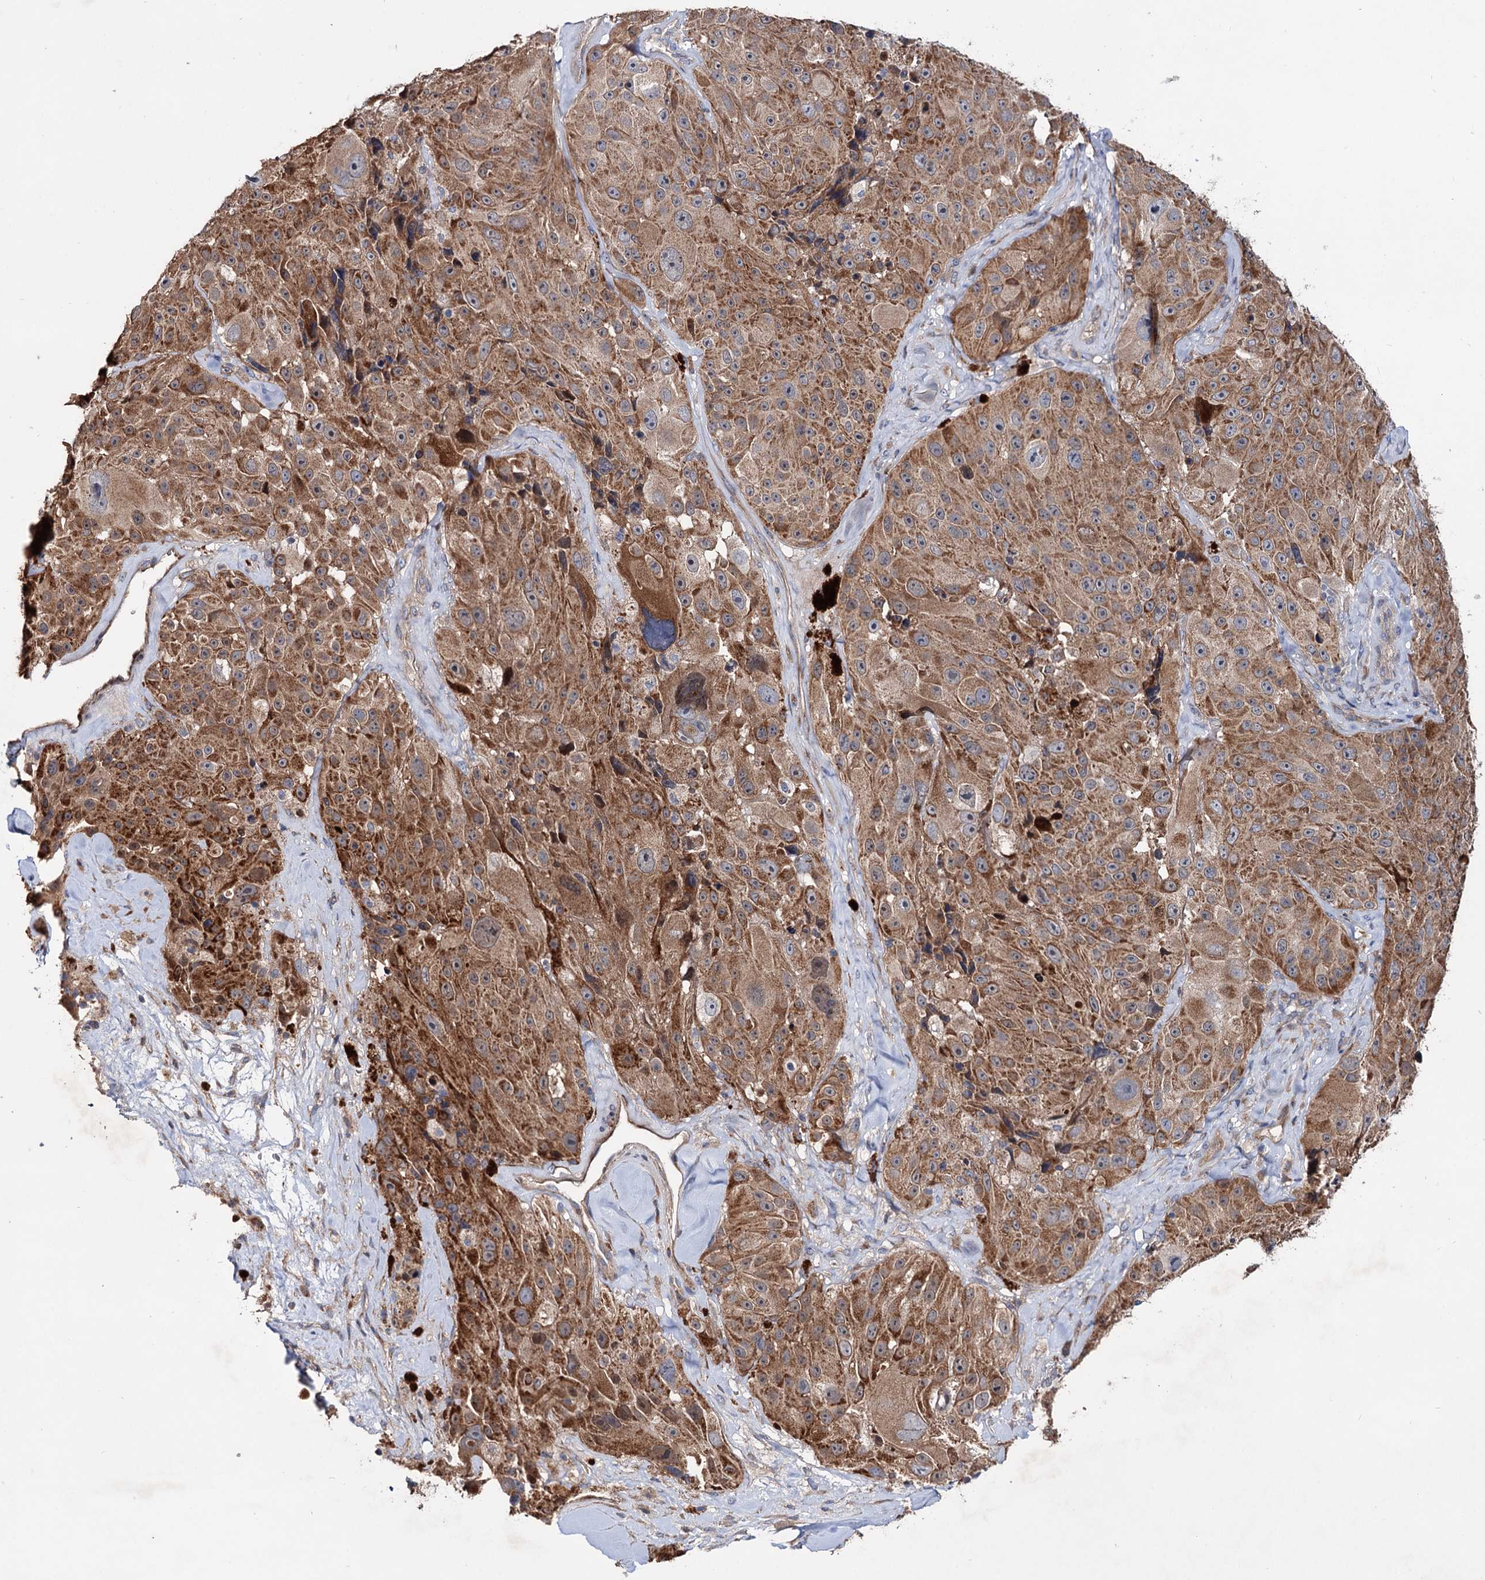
{"staining": {"intensity": "moderate", "quantity": ">75%", "location": "cytoplasmic/membranous"}, "tissue": "melanoma", "cell_type": "Tumor cells", "image_type": "cancer", "snomed": [{"axis": "morphology", "description": "Malignant melanoma, Metastatic site"}, {"axis": "topography", "description": "Lymph node"}], "caption": "IHC photomicrograph of neoplastic tissue: malignant melanoma (metastatic site) stained using immunohistochemistry (IHC) displays medium levels of moderate protein expression localized specifically in the cytoplasmic/membranous of tumor cells, appearing as a cytoplasmic/membranous brown color.", "gene": "PTDSS2", "patient": {"sex": "male", "age": 62}}